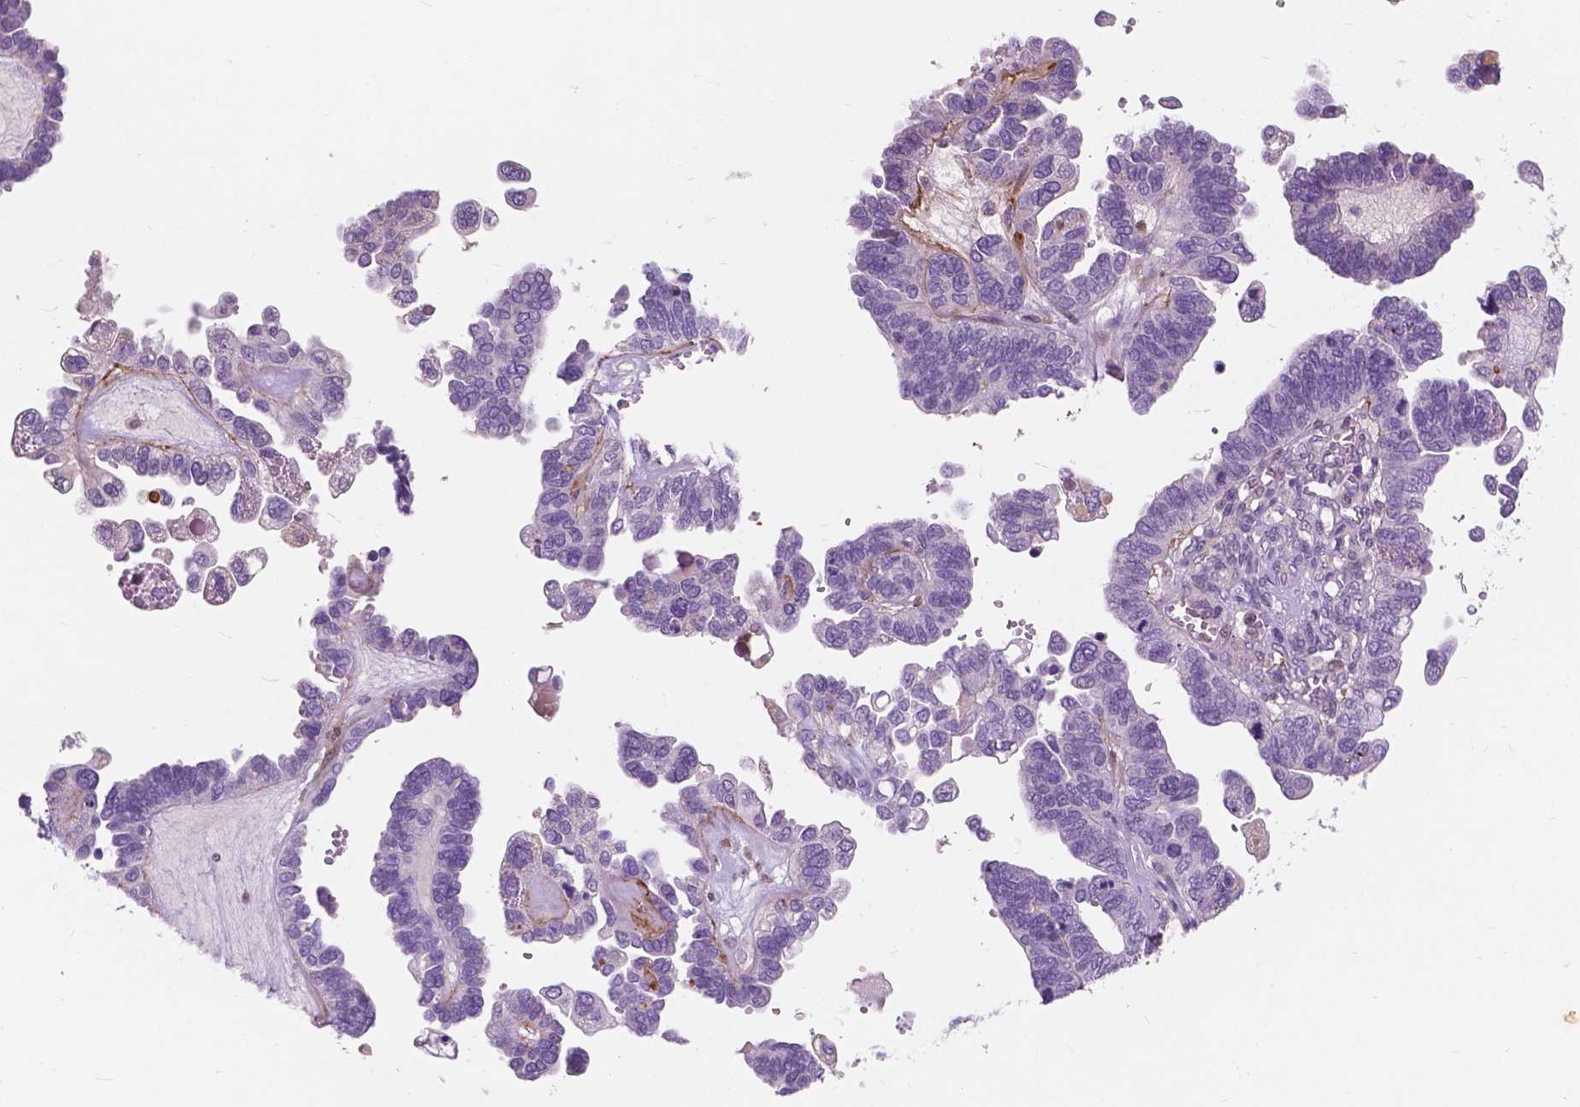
{"staining": {"intensity": "negative", "quantity": "none", "location": "none"}, "tissue": "ovarian cancer", "cell_type": "Tumor cells", "image_type": "cancer", "snomed": [{"axis": "morphology", "description": "Cystadenocarcinoma, serous, NOS"}, {"axis": "topography", "description": "Ovary"}], "caption": "There is no significant expression in tumor cells of ovarian serous cystadenocarcinoma.", "gene": "GPR37", "patient": {"sex": "female", "age": 51}}